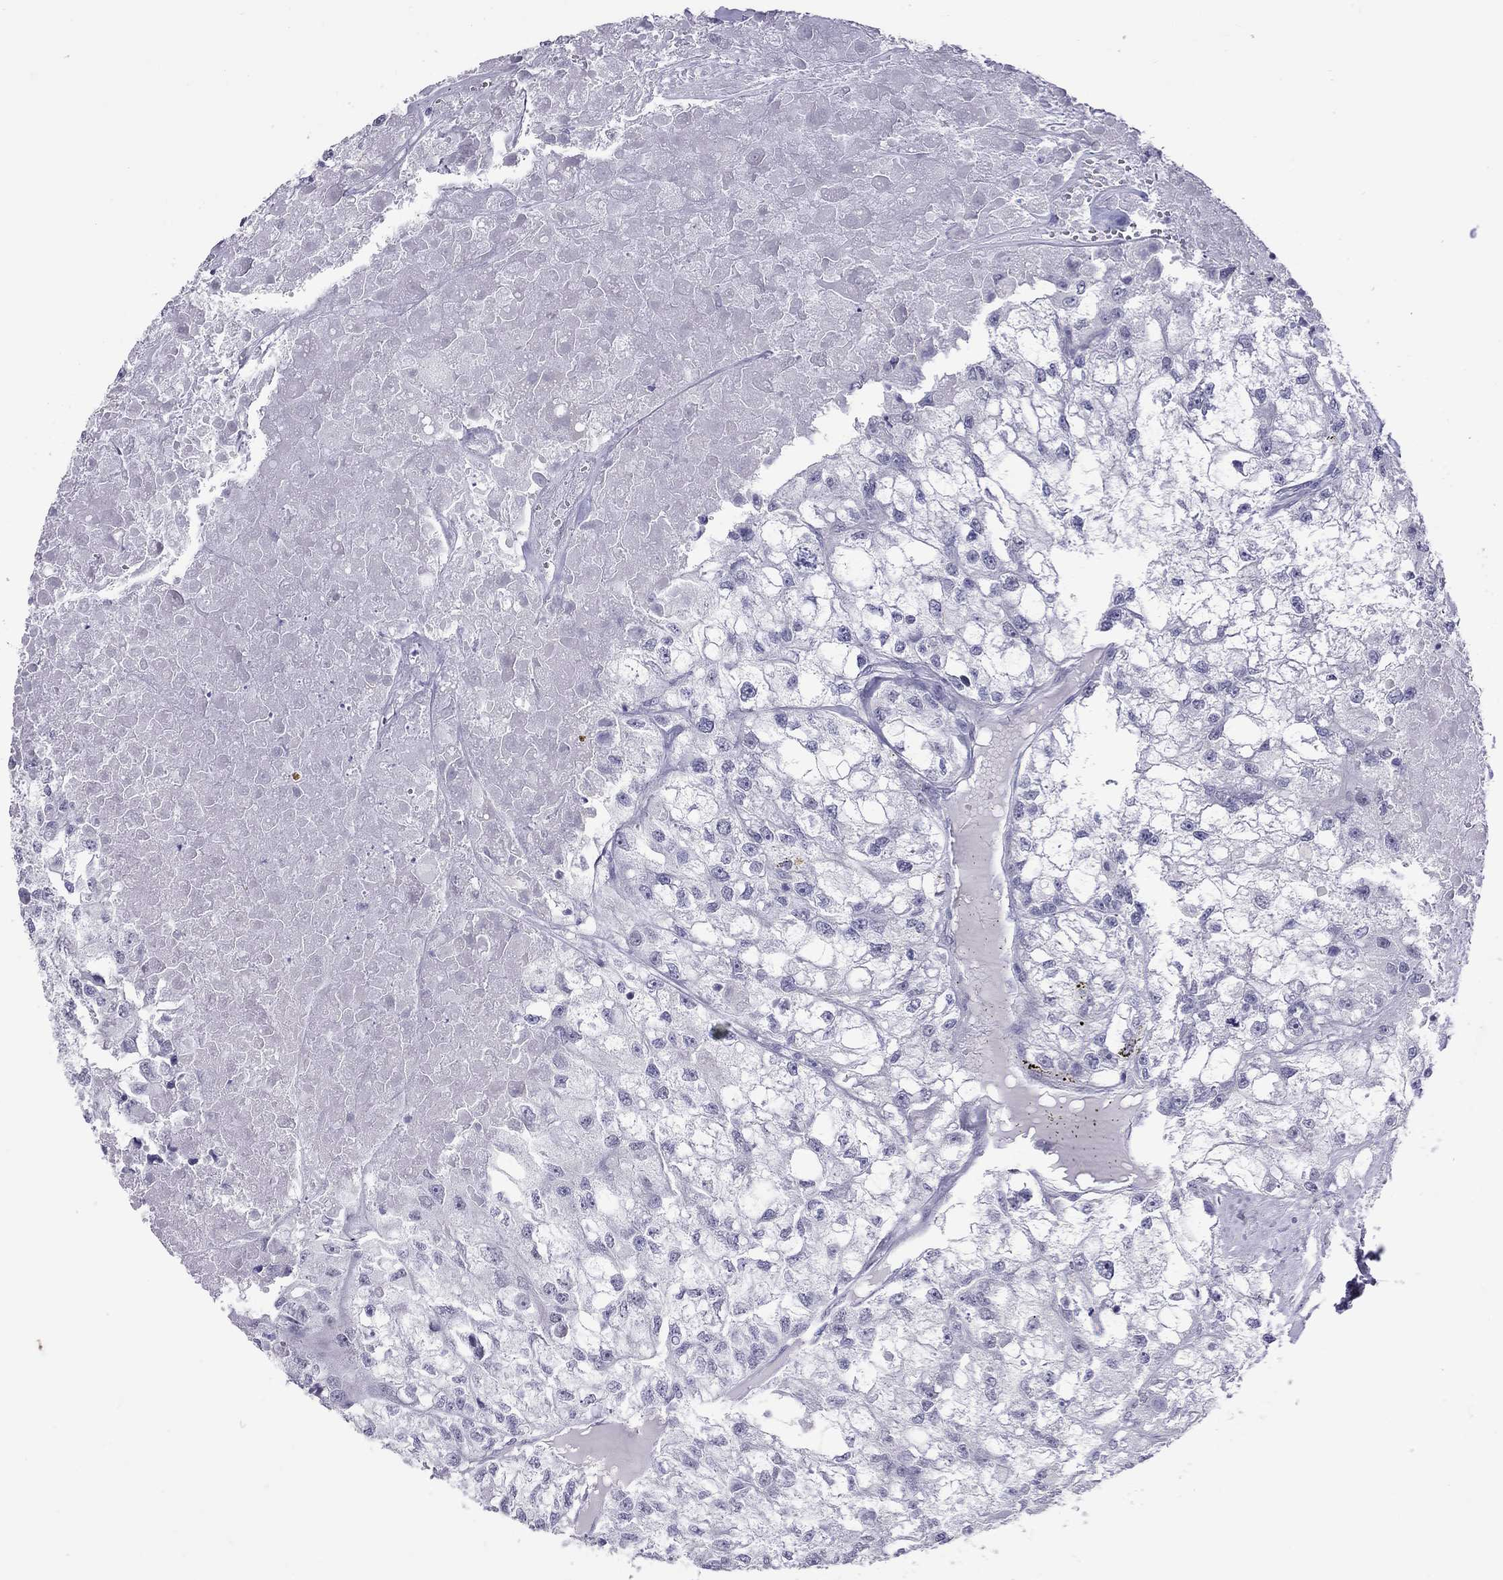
{"staining": {"intensity": "negative", "quantity": "none", "location": "none"}, "tissue": "renal cancer", "cell_type": "Tumor cells", "image_type": "cancer", "snomed": [{"axis": "morphology", "description": "Adenocarcinoma, NOS"}, {"axis": "topography", "description": "Kidney"}], "caption": "This is an immunohistochemistry image of renal cancer (adenocarcinoma). There is no positivity in tumor cells.", "gene": "CHRNB3", "patient": {"sex": "male", "age": 56}}